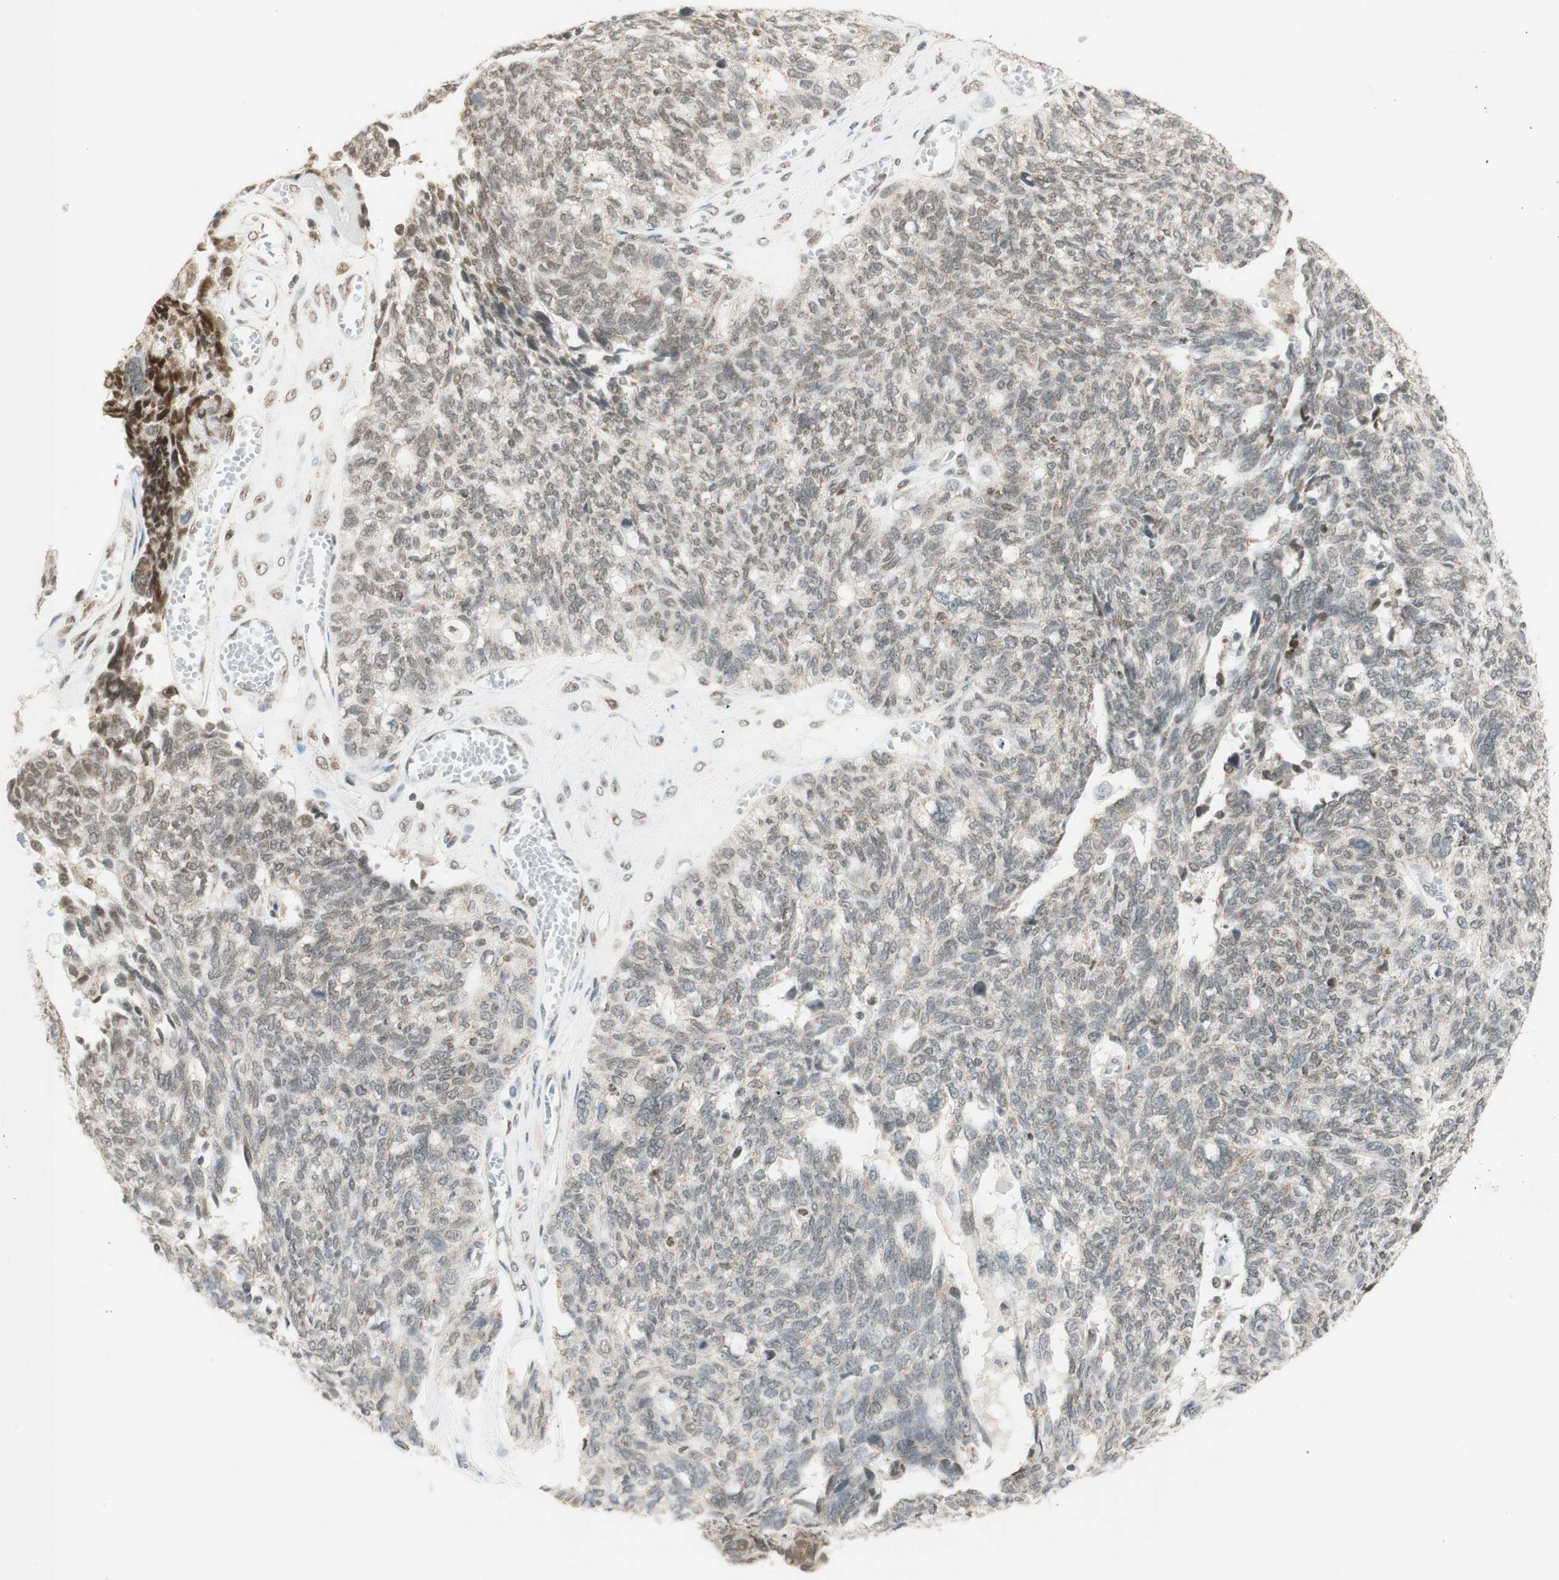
{"staining": {"intensity": "weak", "quantity": "25%-75%", "location": "nuclear"}, "tissue": "ovarian cancer", "cell_type": "Tumor cells", "image_type": "cancer", "snomed": [{"axis": "morphology", "description": "Cystadenocarcinoma, serous, NOS"}, {"axis": "topography", "description": "Ovary"}], "caption": "A micrograph of ovarian cancer (serous cystadenocarcinoma) stained for a protein exhibits weak nuclear brown staining in tumor cells.", "gene": "ZNF782", "patient": {"sex": "female", "age": 79}}